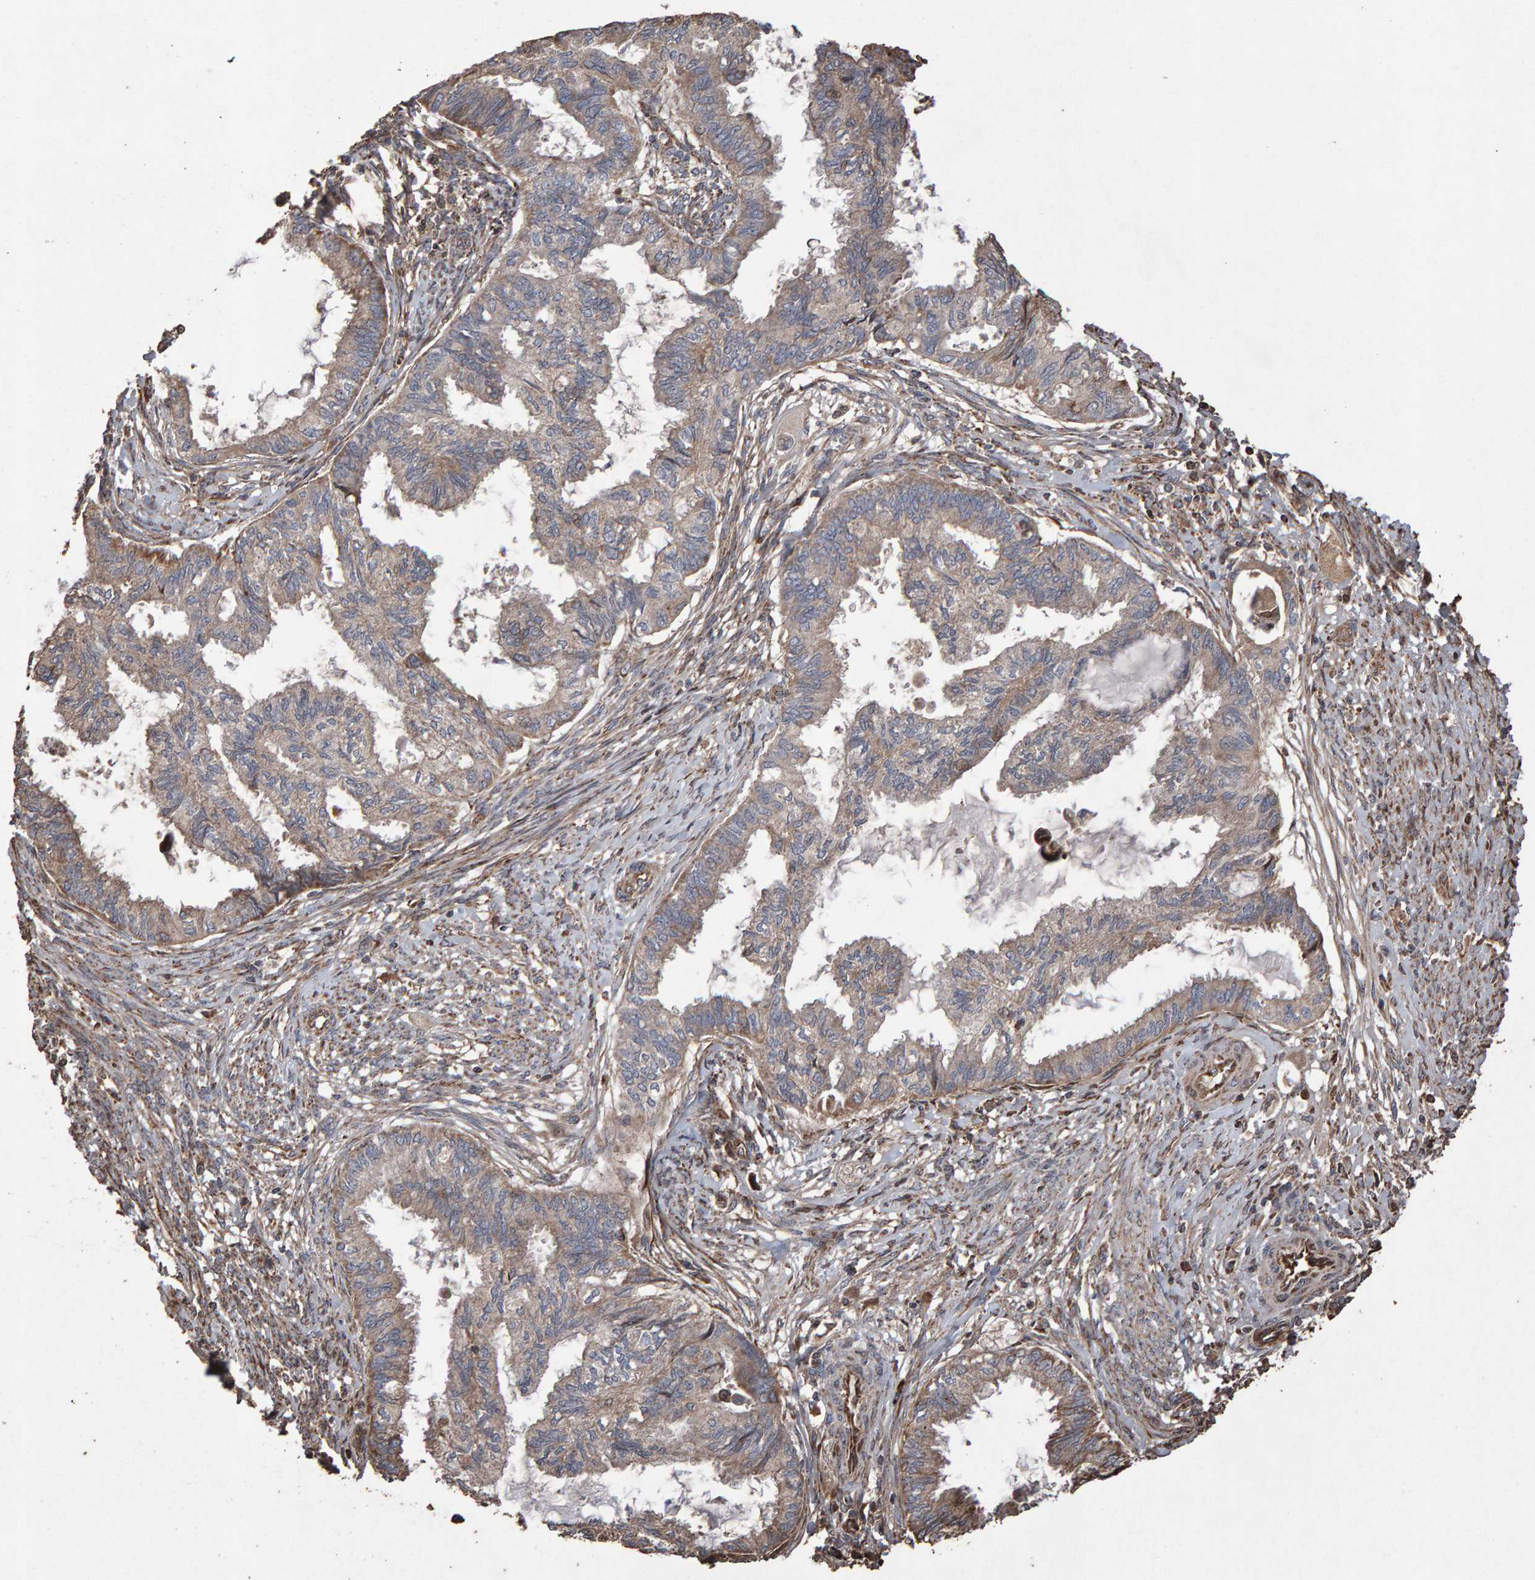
{"staining": {"intensity": "weak", "quantity": ">75%", "location": "cytoplasmic/membranous"}, "tissue": "cervical cancer", "cell_type": "Tumor cells", "image_type": "cancer", "snomed": [{"axis": "morphology", "description": "Normal tissue, NOS"}, {"axis": "morphology", "description": "Adenocarcinoma, NOS"}, {"axis": "topography", "description": "Cervix"}, {"axis": "topography", "description": "Endometrium"}], "caption": "Cervical cancer tissue exhibits weak cytoplasmic/membranous staining in approximately >75% of tumor cells The staining is performed using DAB brown chromogen to label protein expression. The nuclei are counter-stained blue using hematoxylin.", "gene": "OSBP2", "patient": {"sex": "female", "age": 86}}